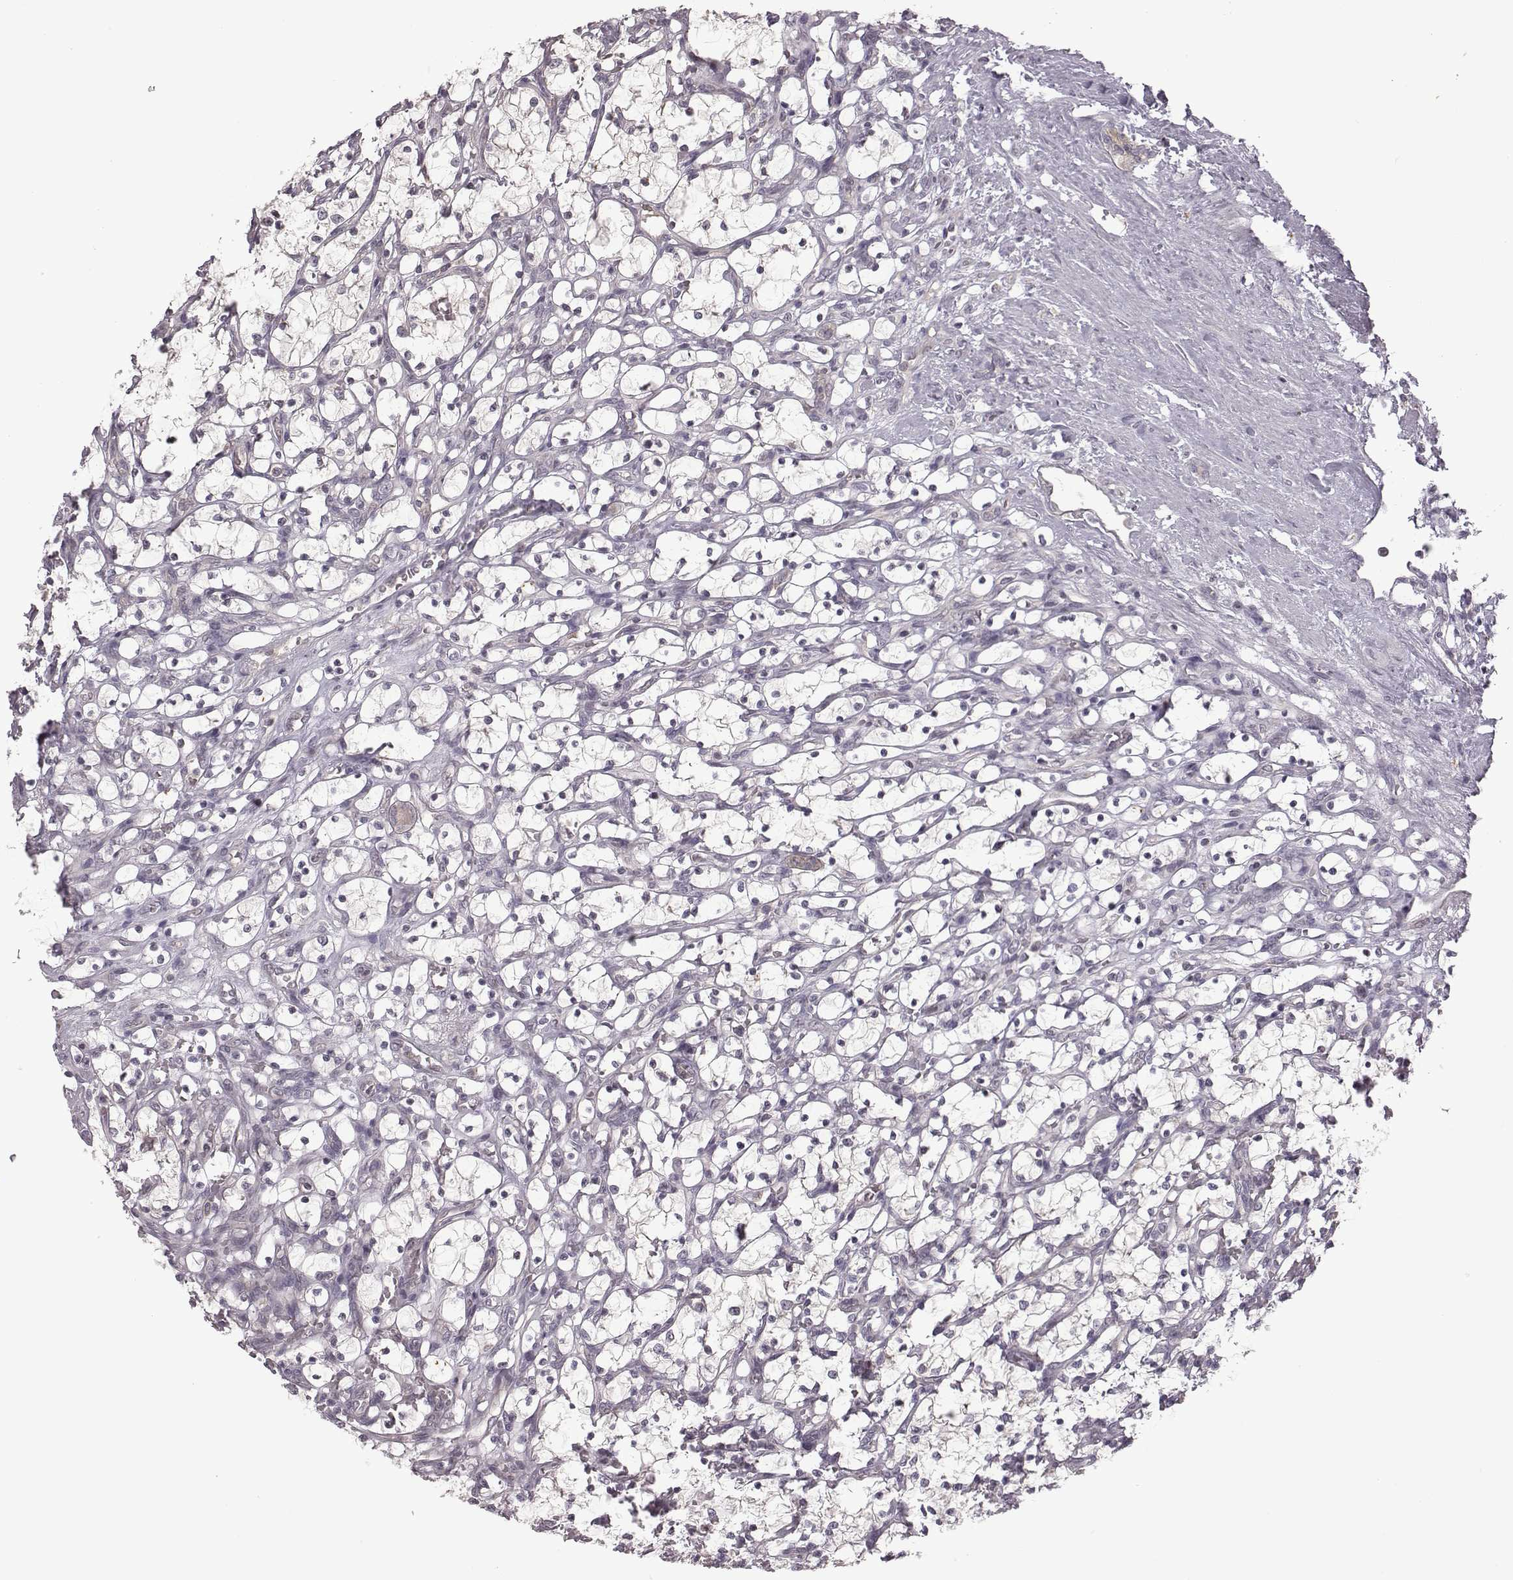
{"staining": {"intensity": "negative", "quantity": "none", "location": "none"}, "tissue": "renal cancer", "cell_type": "Tumor cells", "image_type": "cancer", "snomed": [{"axis": "morphology", "description": "Adenocarcinoma, NOS"}, {"axis": "topography", "description": "Kidney"}], "caption": "The histopathology image displays no staining of tumor cells in renal cancer.", "gene": "BICDL1", "patient": {"sex": "female", "age": 69}}